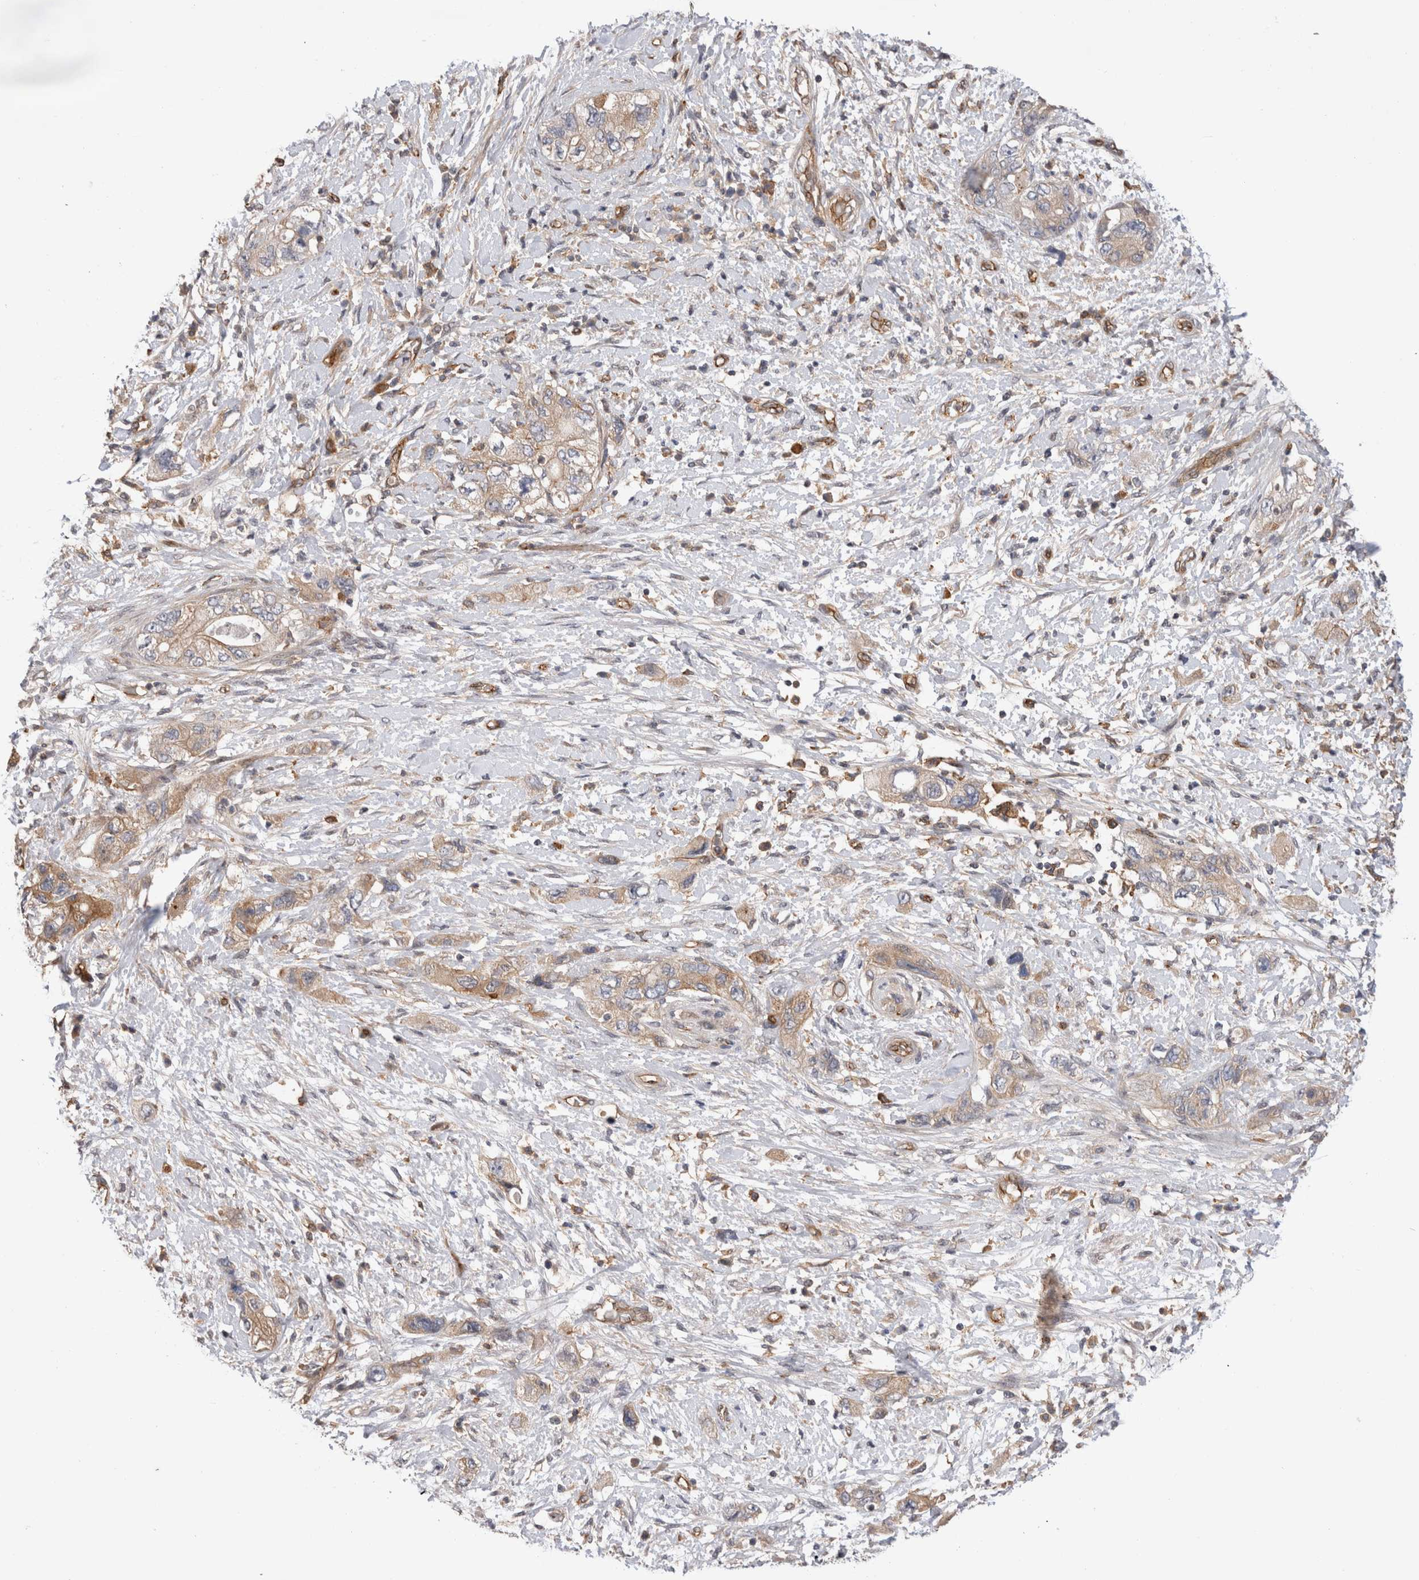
{"staining": {"intensity": "weak", "quantity": ">75%", "location": "cytoplasmic/membranous"}, "tissue": "pancreatic cancer", "cell_type": "Tumor cells", "image_type": "cancer", "snomed": [{"axis": "morphology", "description": "Adenocarcinoma, NOS"}, {"axis": "topography", "description": "Pancreas"}], "caption": "This histopathology image reveals IHC staining of pancreatic cancer, with low weak cytoplasmic/membranous expression in approximately >75% of tumor cells.", "gene": "BNIP2", "patient": {"sex": "female", "age": 73}}